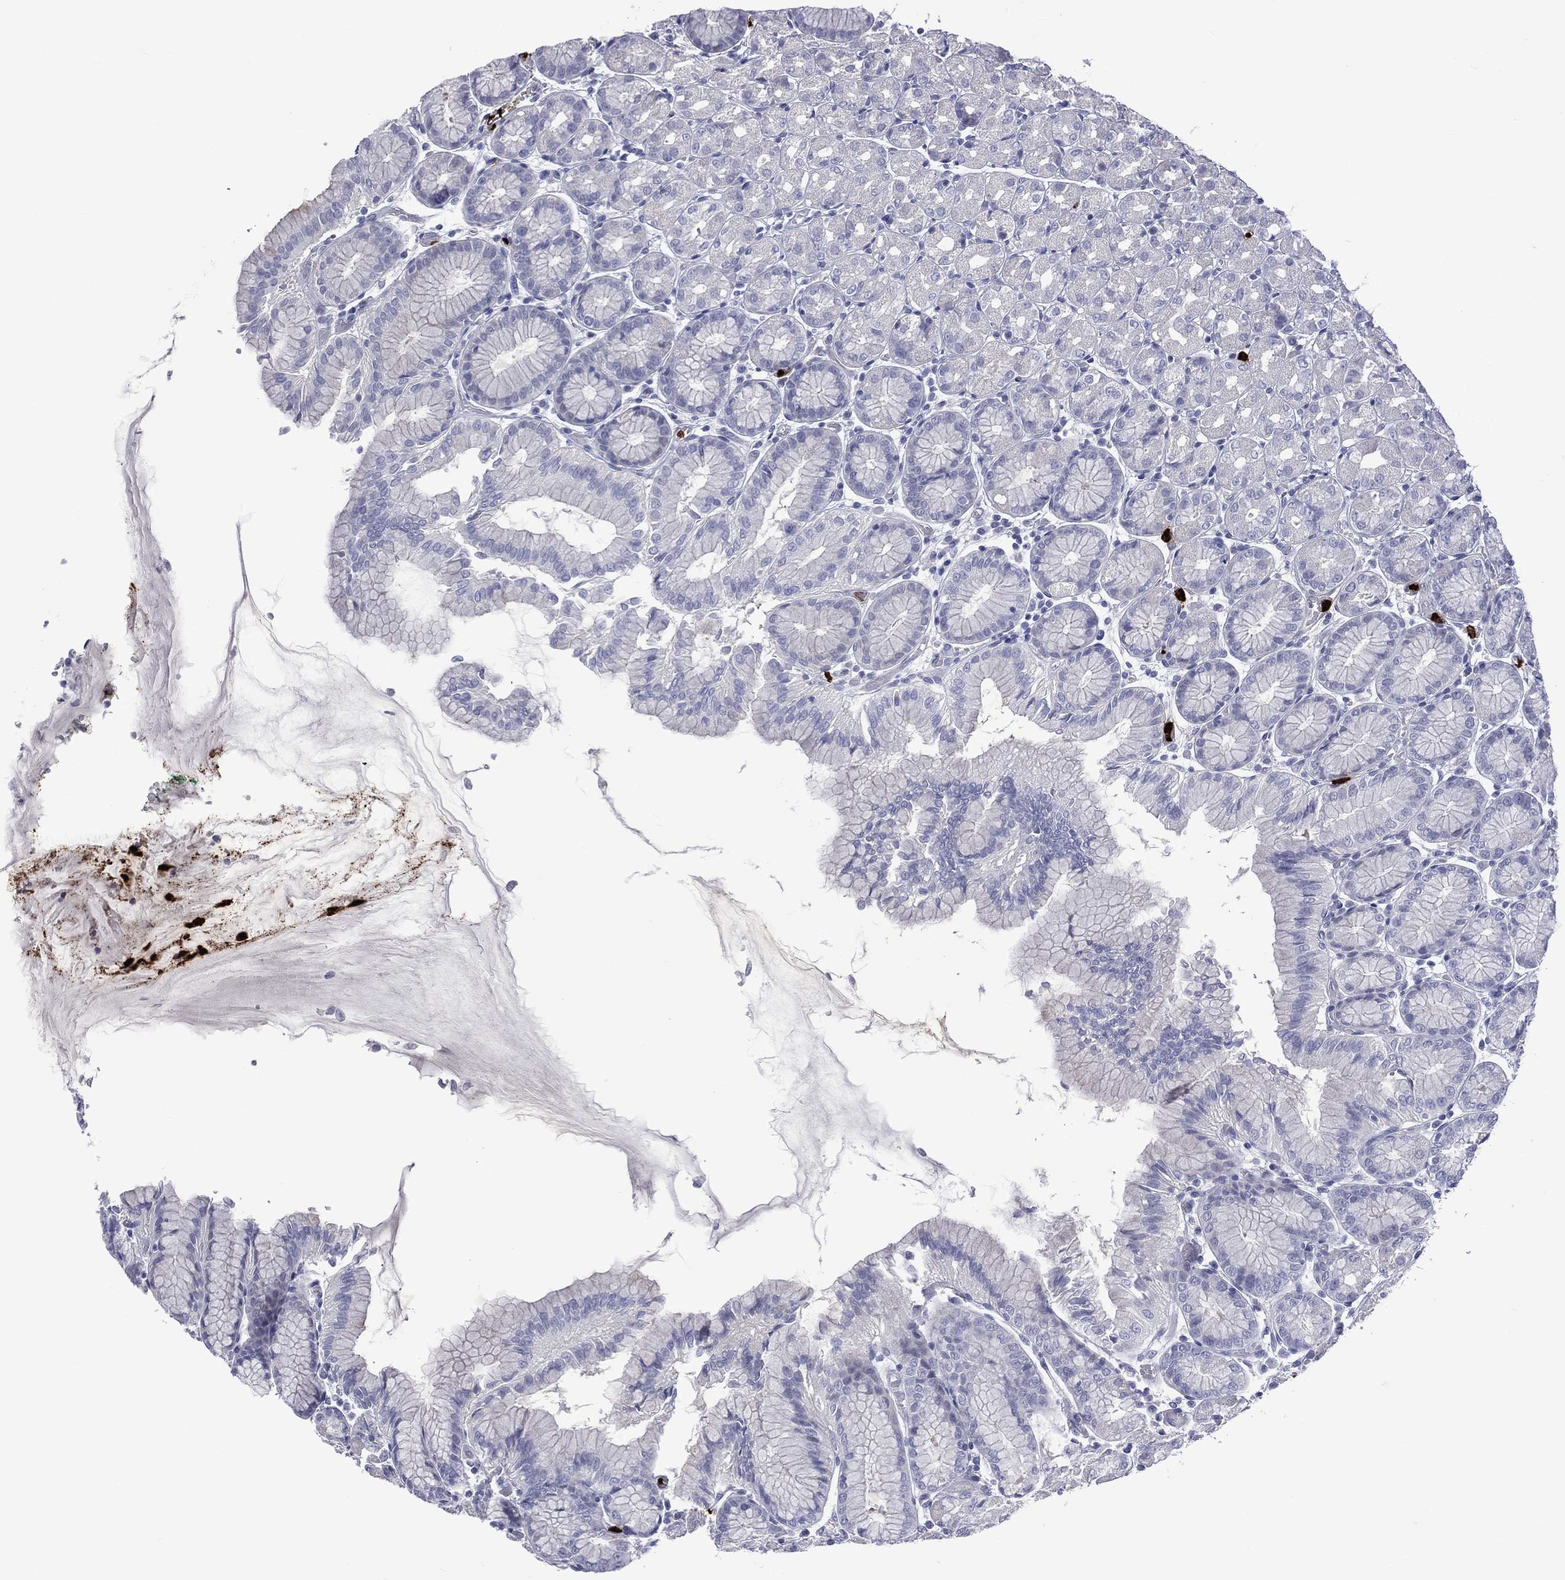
{"staining": {"intensity": "negative", "quantity": "none", "location": "none"}, "tissue": "stomach", "cell_type": "Glandular cells", "image_type": "normal", "snomed": [{"axis": "morphology", "description": "Normal tissue, NOS"}, {"axis": "morphology", "description": "Adenocarcinoma, NOS"}, {"axis": "topography", "description": "Stomach"}], "caption": "Micrograph shows no protein positivity in glandular cells of benign stomach. Brightfield microscopy of IHC stained with DAB (3,3'-diaminobenzidine) (brown) and hematoxylin (blue), captured at high magnification.", "gene": "ELANE", "patient": {"sex": "female", "age": 81}}